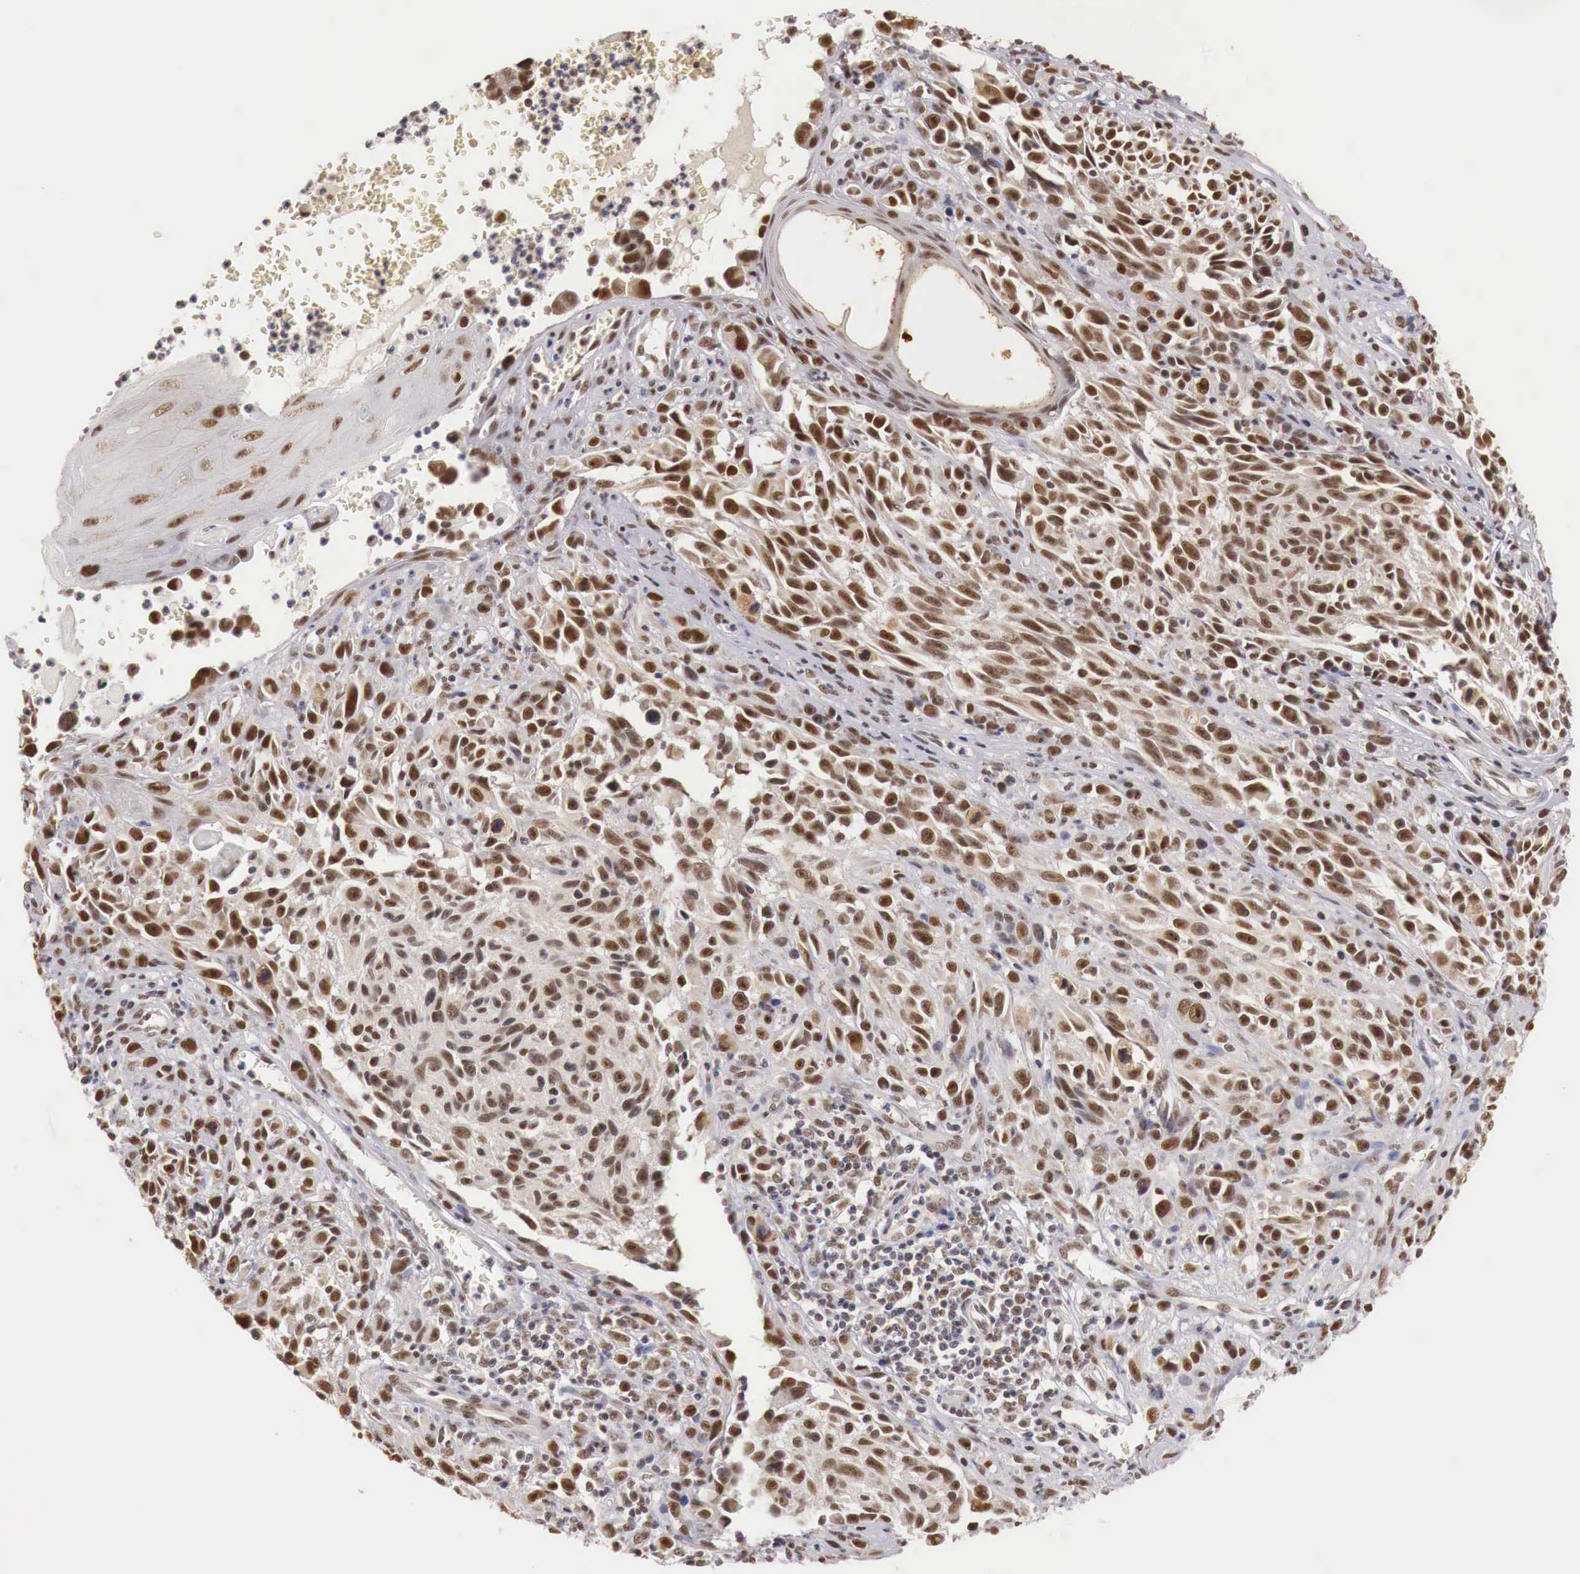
{"staining": {"intensity": "moderate", "quantity": ">75%", "location": "cytoplasmic/membranous,nuclear"}, "tissue": "melanoma", "cell_type": "Tumor cells", "image_type": "cancer", "snomed": [{"axis": "morphology", "description": "Malignant melanoma, NOS"}, {"axis": "topography", "description": "Skin"}], "caption": "Immunohistochemistry histopathology image of melanoma stained for a protein (brown), which exhibits medium levels of moderate cytoplasmic/membranous and nuclear staining in approximately >75% of tumor cells.", "gene": "GPKOW", "patient": {"sex": "female", "age": 82}}